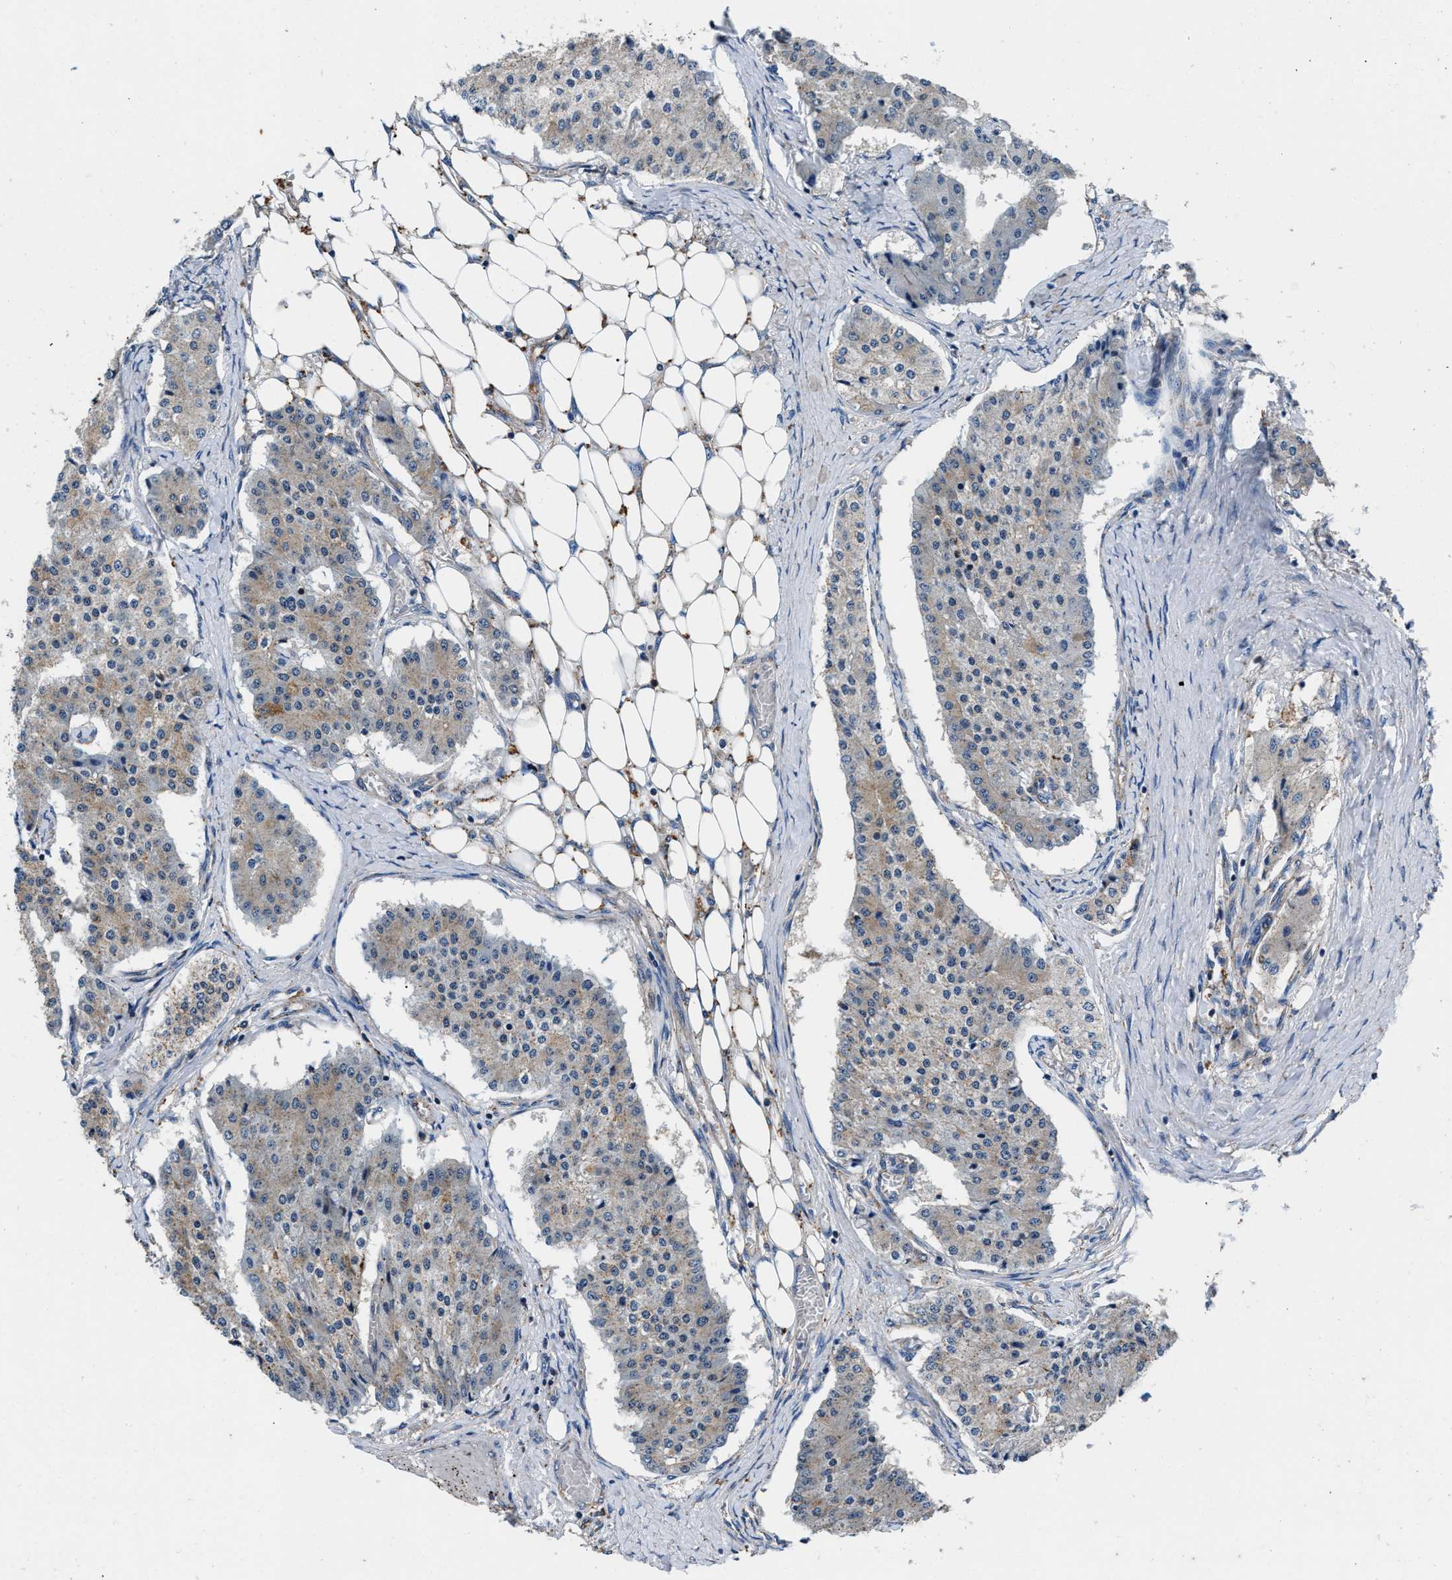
{"staining": {"intensity": "weak", "quantity": ">75%", "location": "cytoplasmic/membranous"}, "tissue": "carcinoid", "cell_type": "Tumor cells", "image_type": "cancer", "snomed": [{"axis": "morphology", "description": "Carcinoid, malignant, NOS"}, {"axis": "topography", "description": "Colon"}], "caption": "Protein analysis of carcinoid tissue exhibits weak cytoplasmic/membranous staining in approximately >75% of tumor cells.", "gene": "PPP1R9B", "patient": {"sex": "female", "age": 52}}